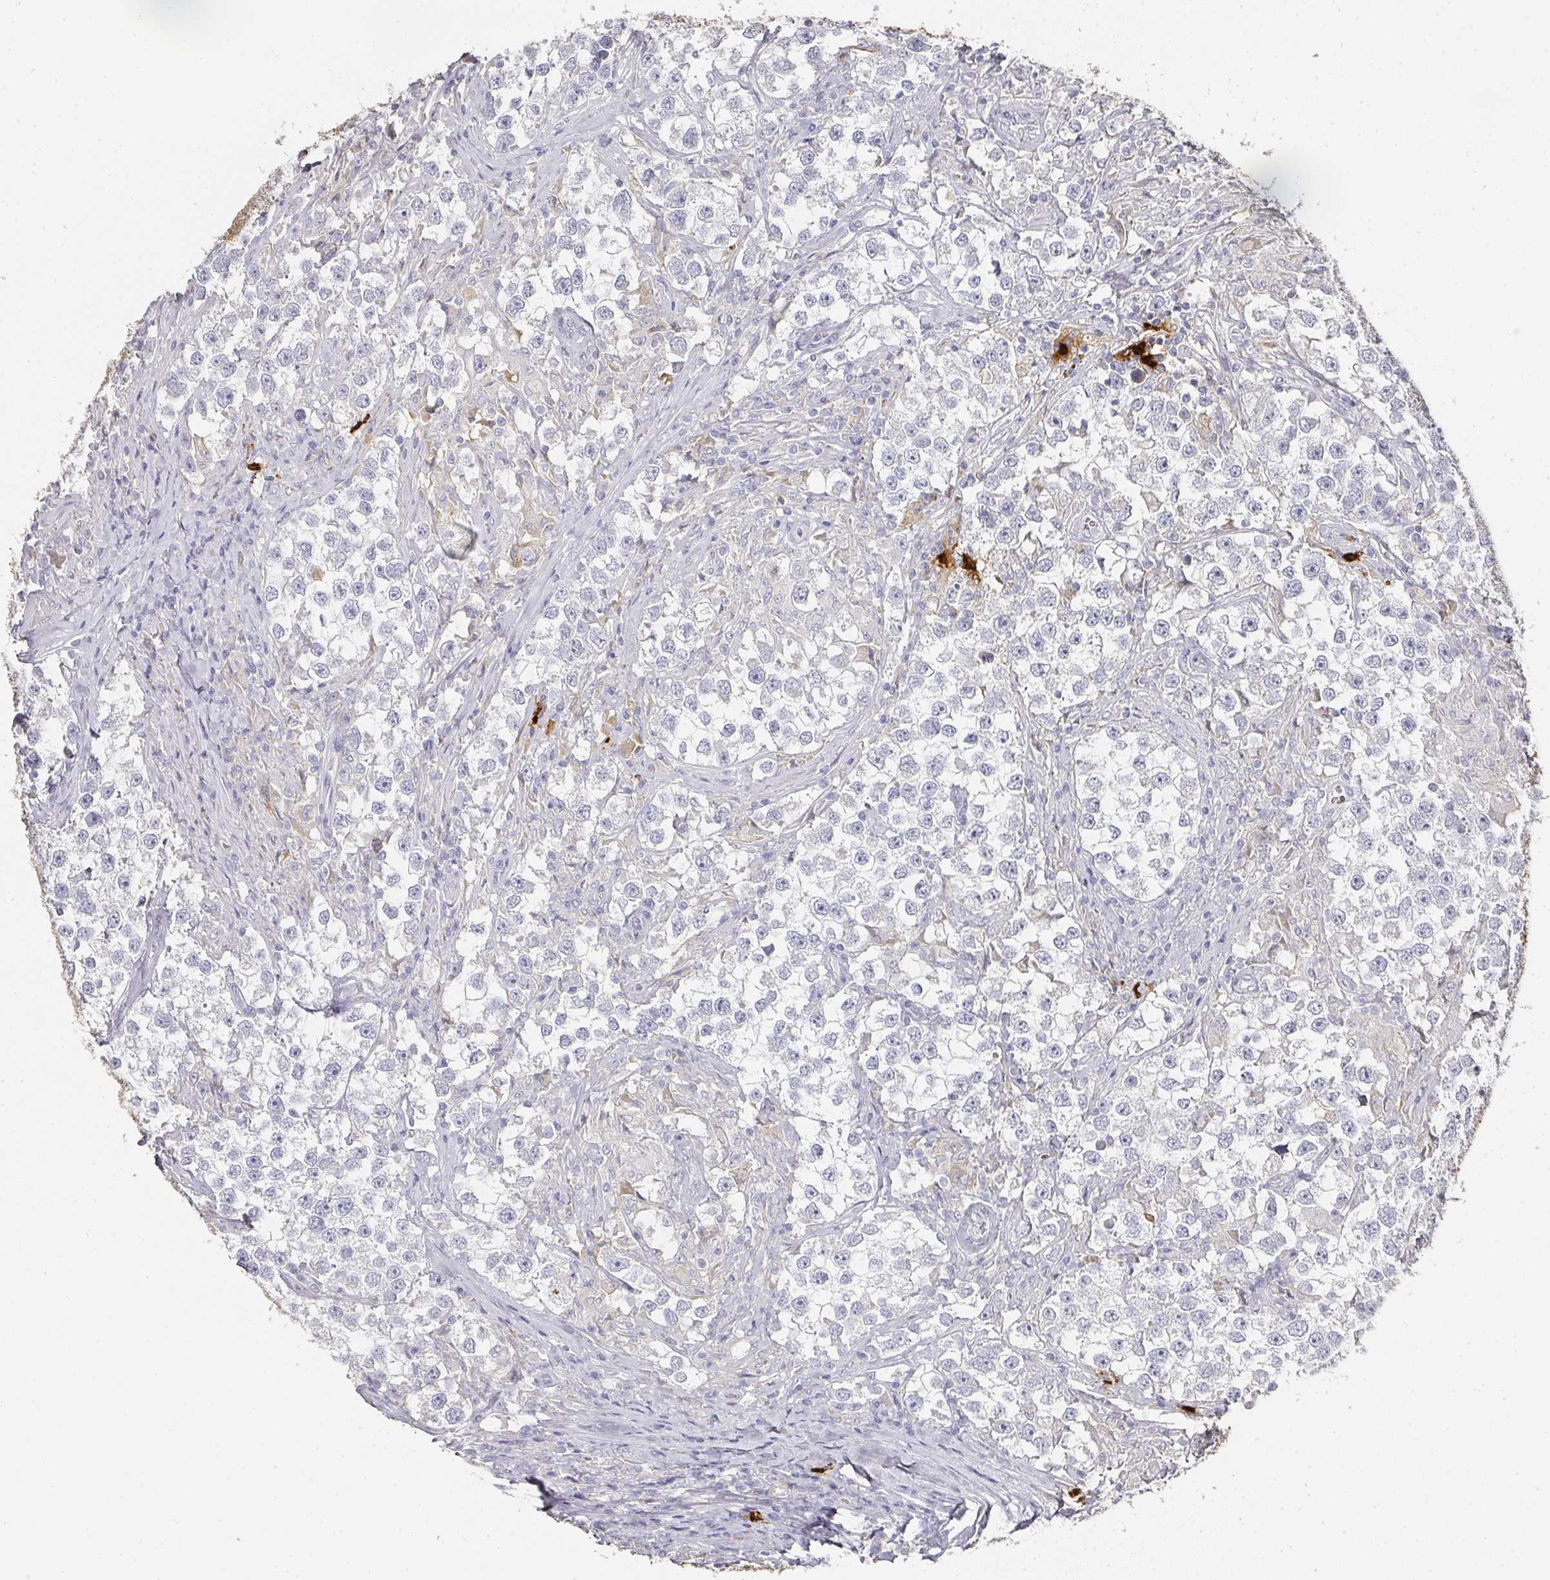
{"staining": {"intensity": "negative", "quantity": "none", "location": "none"}, "tissue": "testis cancer", "cell_type": "Tumor cells", "image_type": "cancer", "snomed": [{"axis": "morphology", "description": "Seminoma, NOS"}, {"axis": "topography", "description": "Testis"}], "caption": "This is an immunohistochemistry photomicrograph of testis cancer. There is no positivity in tumor cells.", "gene": "CAMP", "patient": {"sex": "male", "age": 46}}